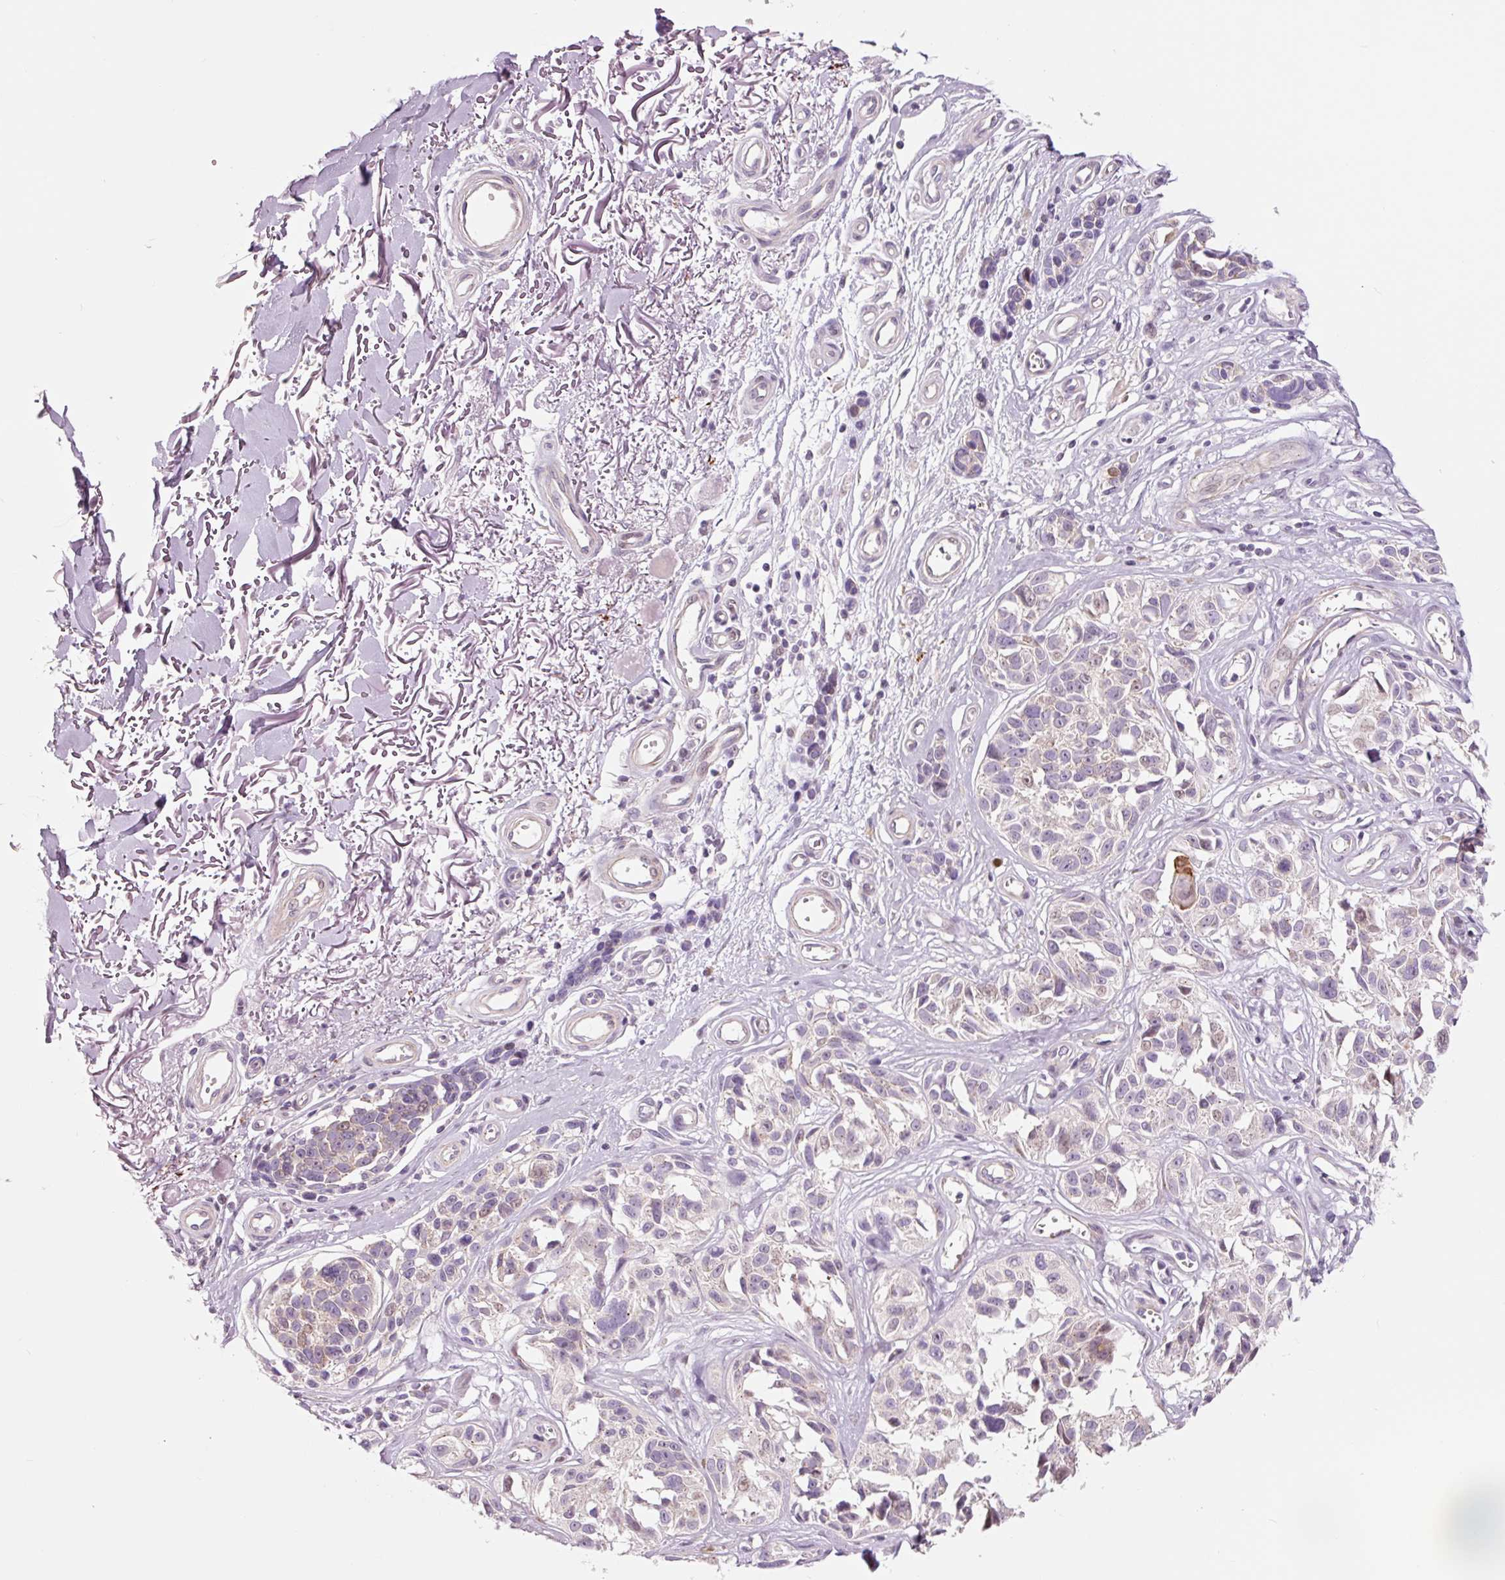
{"staining": {"intensity": "moderate", "quantity": "<25%", "location": "cytoplasmic/membranous,nuclear"}, "tissue": "melanoma", "cell_type": "Tumor cells", "image_type": "cancer", "snomed": [{"axis": "morphology", "description": "Malignant melanoma, NOS"}, {"axis": "topography", "description": "Skin"}], "caption": "This photomicrograph demonstrates immunohistochemistry (IHC) staining of human melanoma, with low moderate cytoplasmic/membranous and nuclear expression in about <25% of tumor cells.", "gene": "DAPP1", "patient": {"sex": "male", "age": 73}}